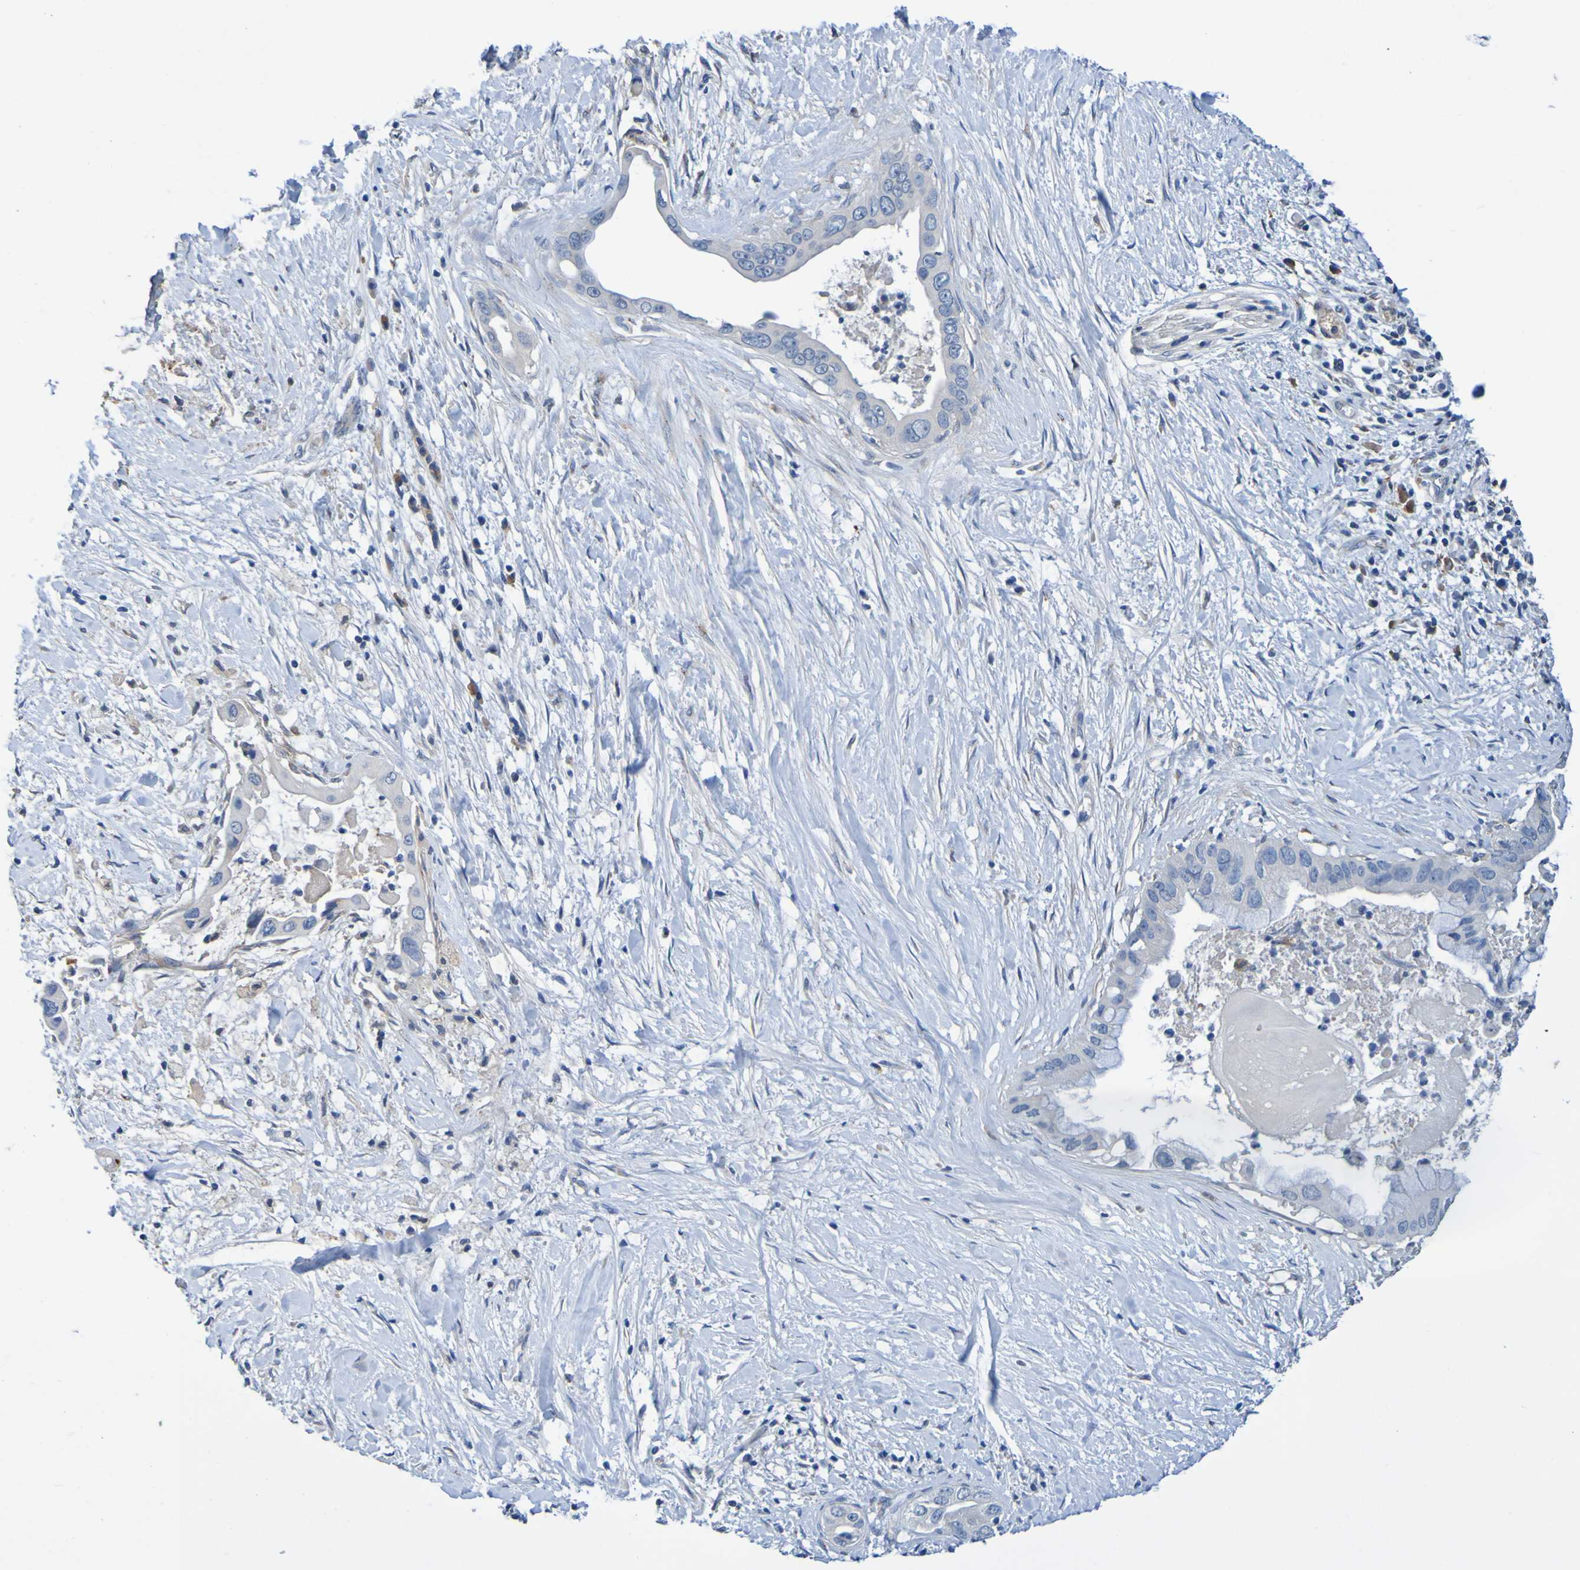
{"staining": {"intensity": "weak", "quantity": ">75%", "location": "cytoplasmic/membranous"}, "tissue": "pancreatic cancer", "cell_type": "Tumor cells", "image_type": "cancer", "snomed": [{"axis": "morphology", "description": "Adenocarcinoma, NOS"}, {"axis": "topography", "description": "Pancreas"}], "caption": "High-power microscopy captured an immunohistochemistry (IHC) micrograph of pancreatic adenocarcinoma, revealing weak cytoplasmic/membranous expression in approximately >75% of tumor cells. (brown staining indicates protein expression, while blue staining denotes nuclei).", "gene": "METAP2", "patient": {"sex": "male", "age": 55}}